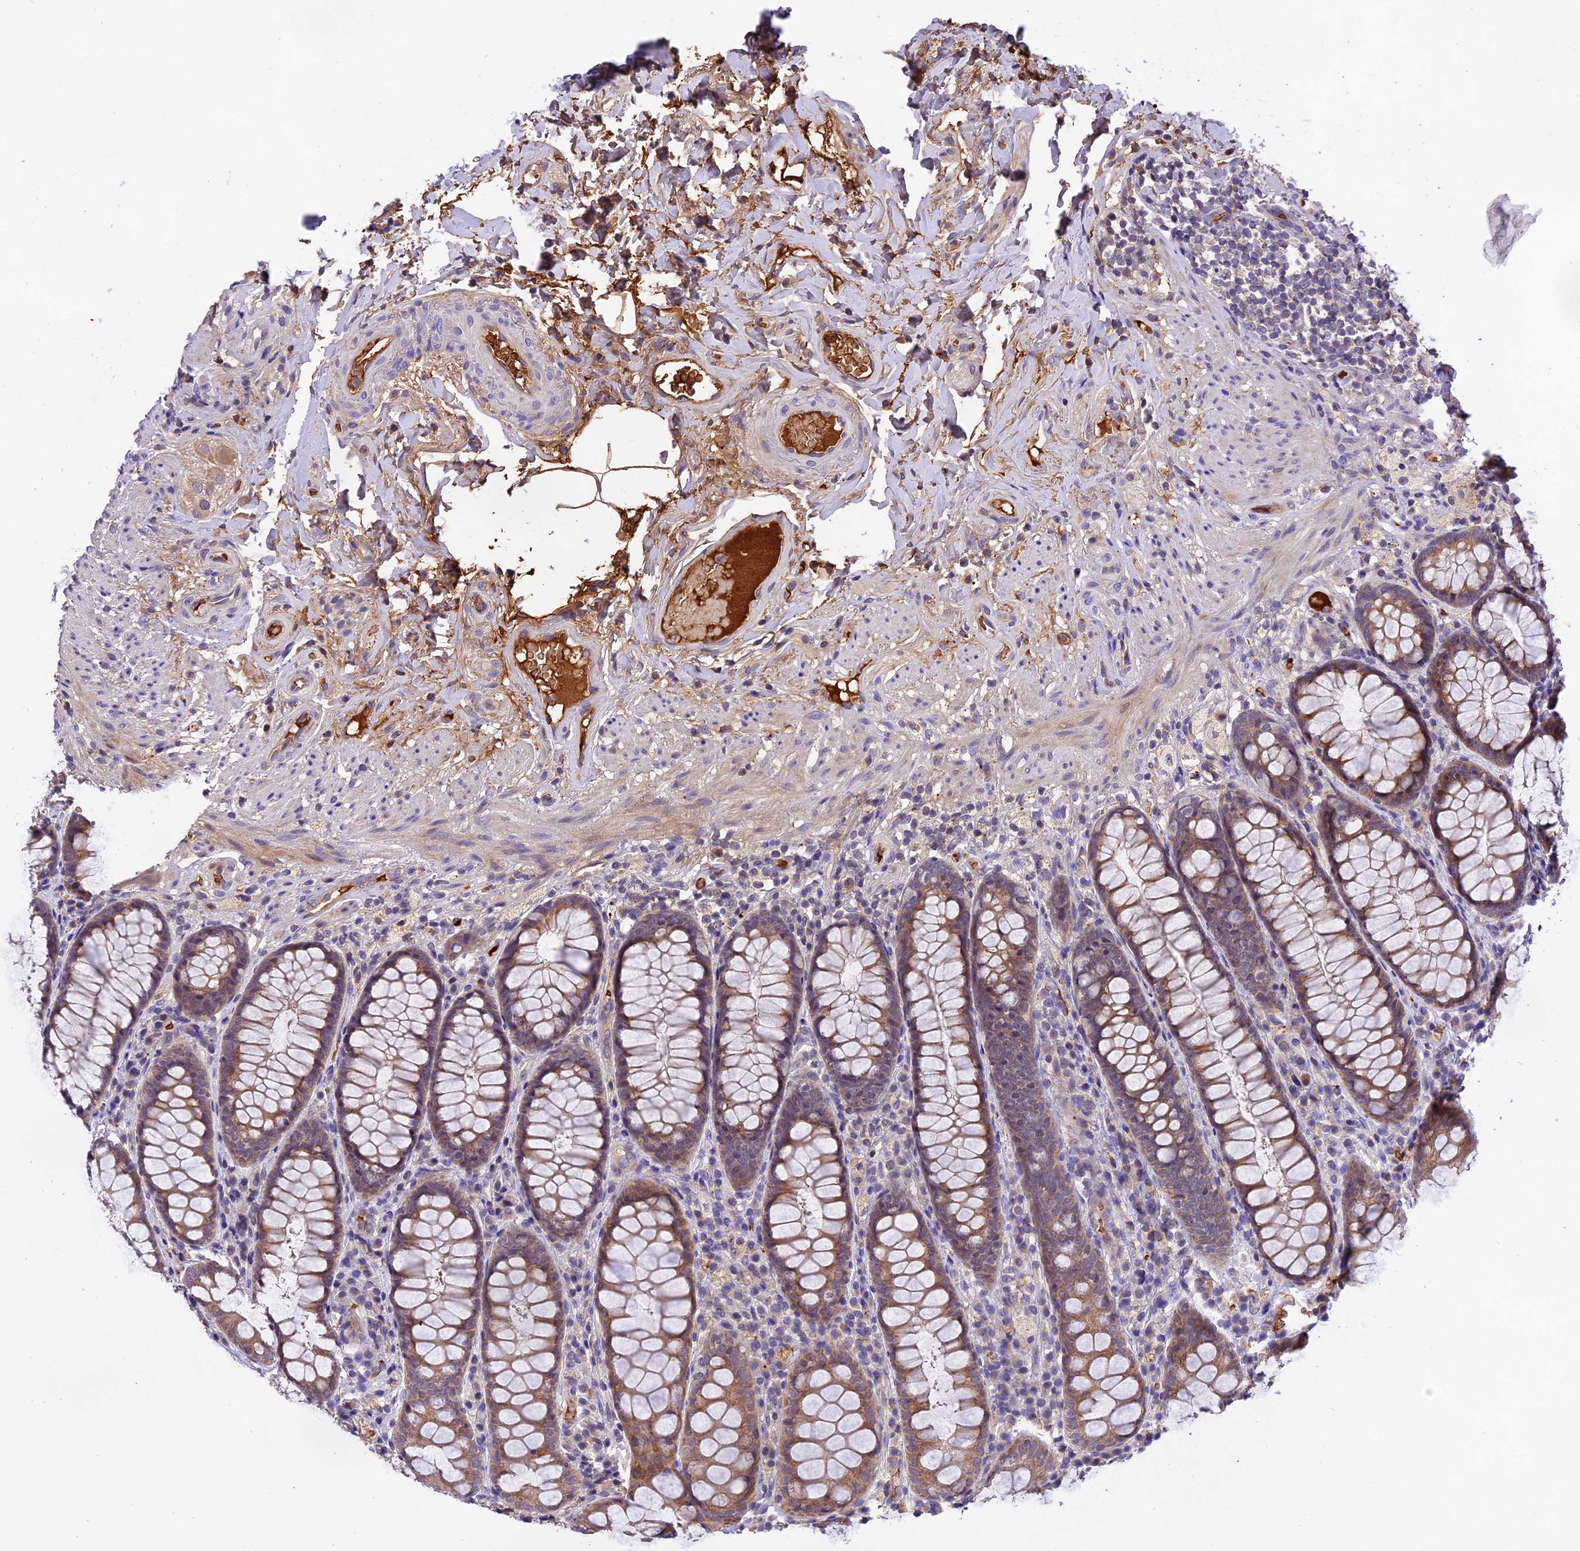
{"staining": {"intensity": "moderate", "quantity": ">75%", "location": "cytoplasmic/membranous"}, "tissue": "rectum", "cell_type": "Glandular cells", "image_type": "normal", "snomed": [{"axis": "morphology", "description": "Normal tissue, NOS"}, {"axis": "topography", "description": "Rectum"}], "caption": "Protein expression analysis of unremarkable rectum shows moderate cytoplasmic/membranous staining in about >75% of glandular cells. Nuclei are stained in blue.", "gene": "PHAF1", "patient": {"sex": "male", "age": 83}}